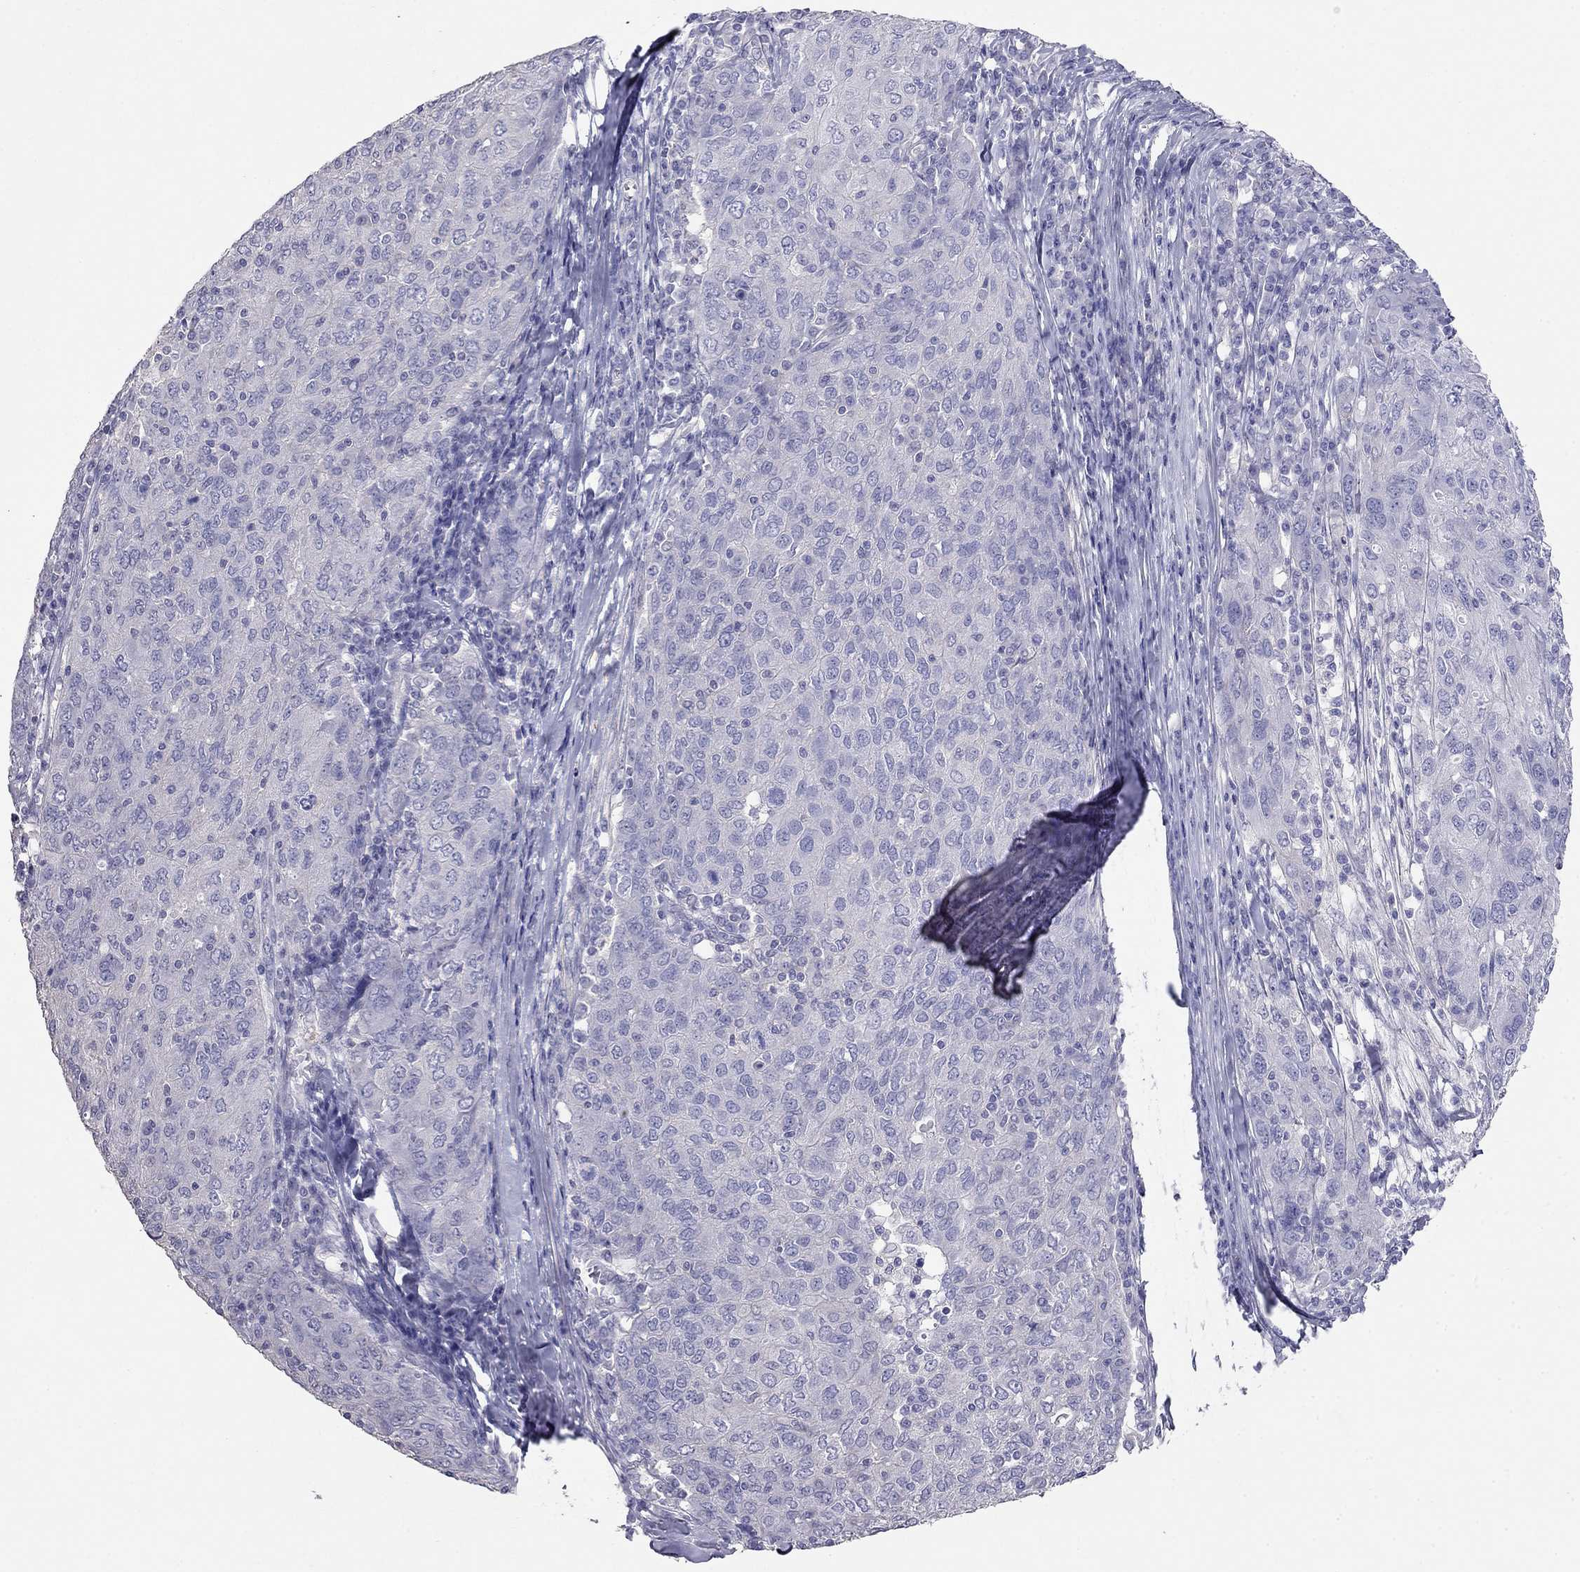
{"staining": {"intensity": "negative", "quantity": "none", "location": "none"}, "tissue": "ovarian cancer", "cell_type": "Tumor cells", "image_type": "cancer", "snomed": [{"axis": "morphology", "description": "Carcinoma, endometroid"}, {"axis": "topography", "description": "Ovary"}], "caption": "Human ovarian endometroid carcinoma stained for a protein using immunohistochemistry shows no staining in tumor cells.", "gene": "LY6H", "patient": {"sex": "female", "age": 50}}